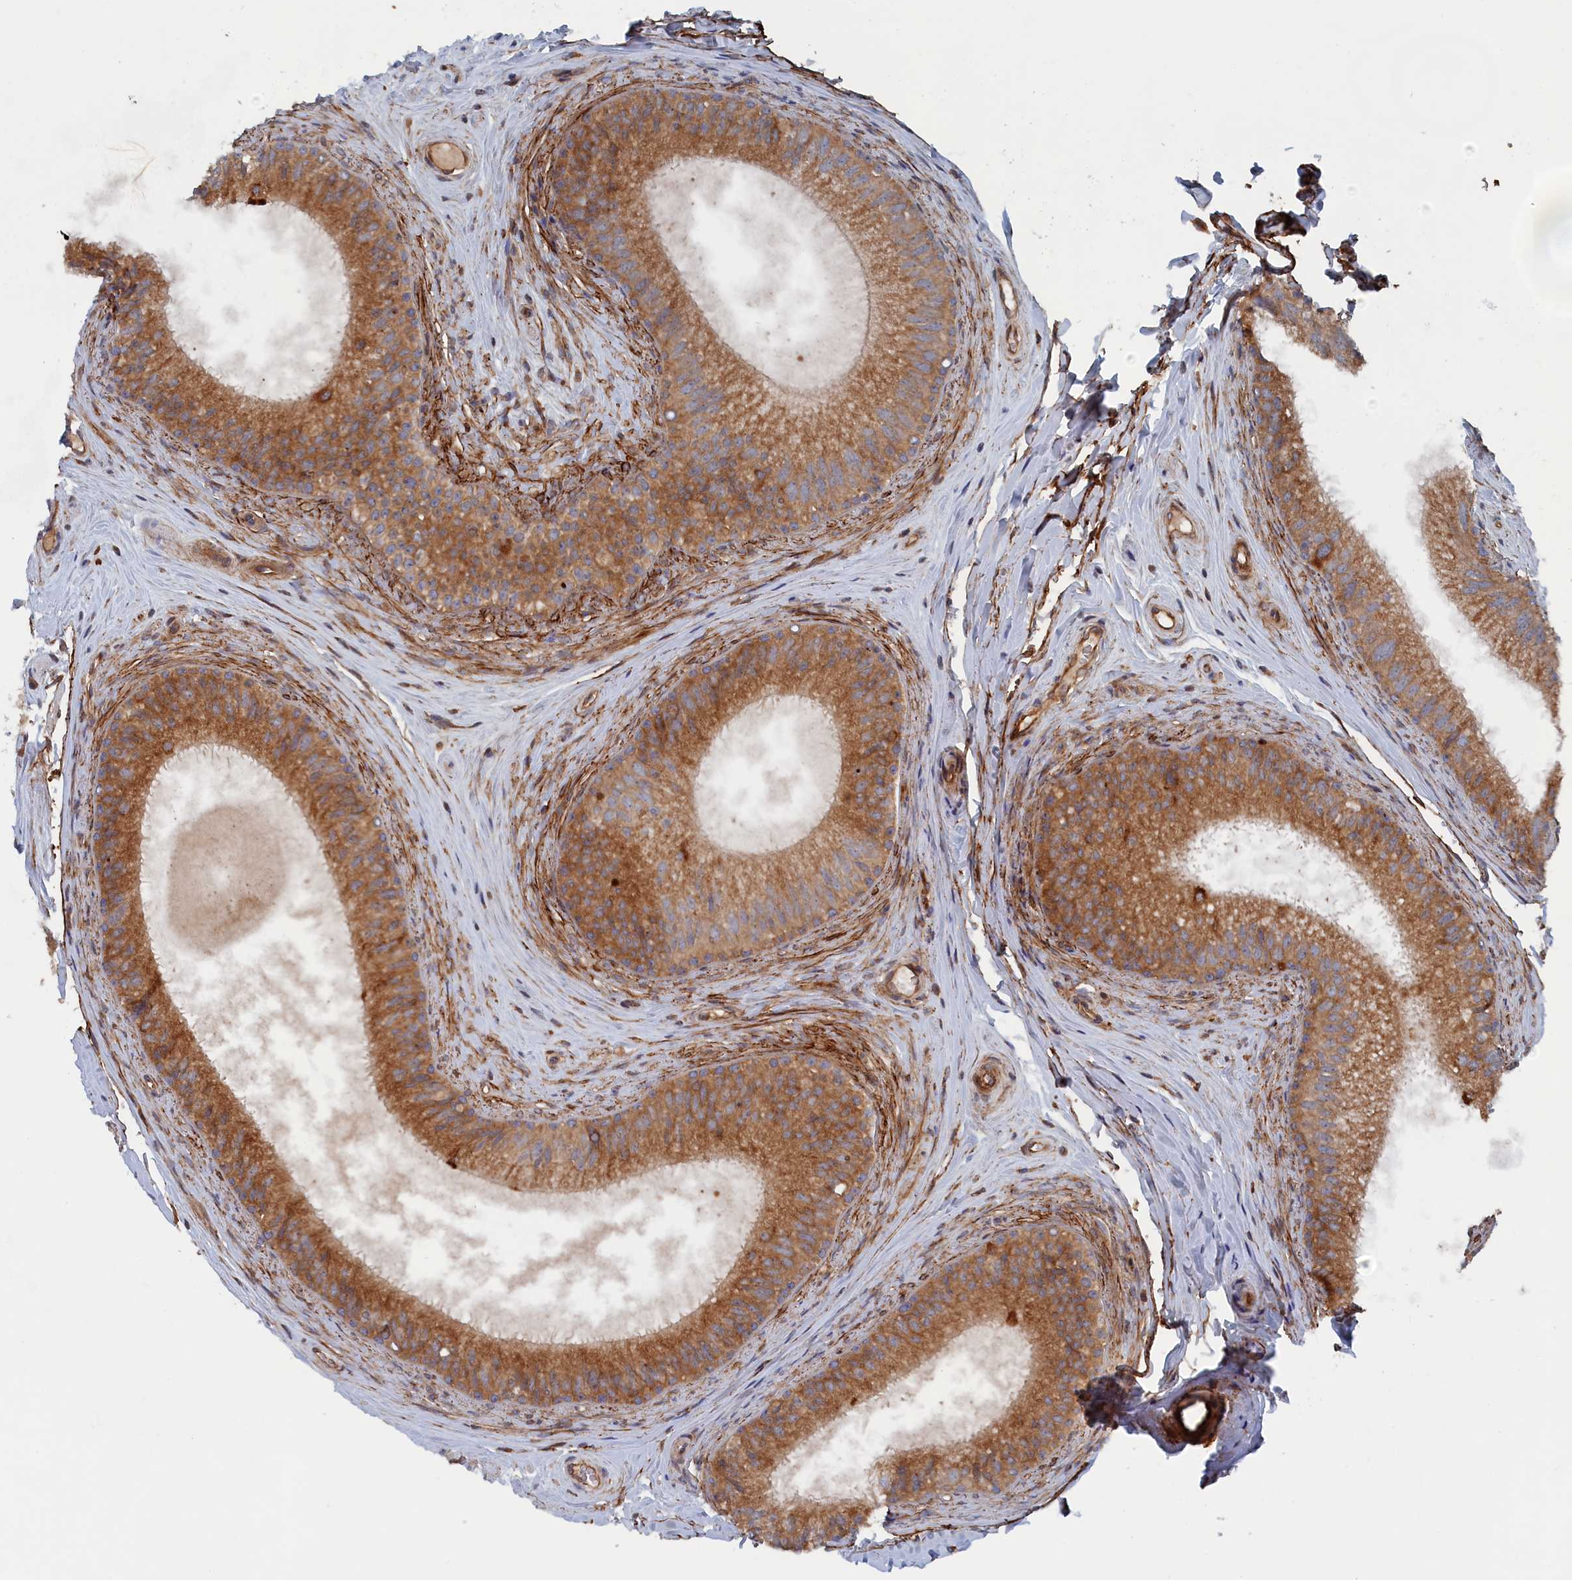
{"staining": {"intensity": "moderate", "quantity": ">75%", "location": "cytoplasmic/membranous"}, "tissue": "epididymis", "cell_type": "Glandular cells", "image_type": "normal", "snomed": [{"axis": "morphology", "description": "Normal tissue, NOS"}, {"axis": "topography", "description": "Epididymis"}], "caption": "Immunohistochemistry (IHC) histopathology image of normal epididymis stained for a protein (brown), which shows medium levels of moderate cytoplasmic/membranous expression in about >75% of glandular cells.", "gene": "TMEM196", "patient": {"sex": "male", "age": 33}}